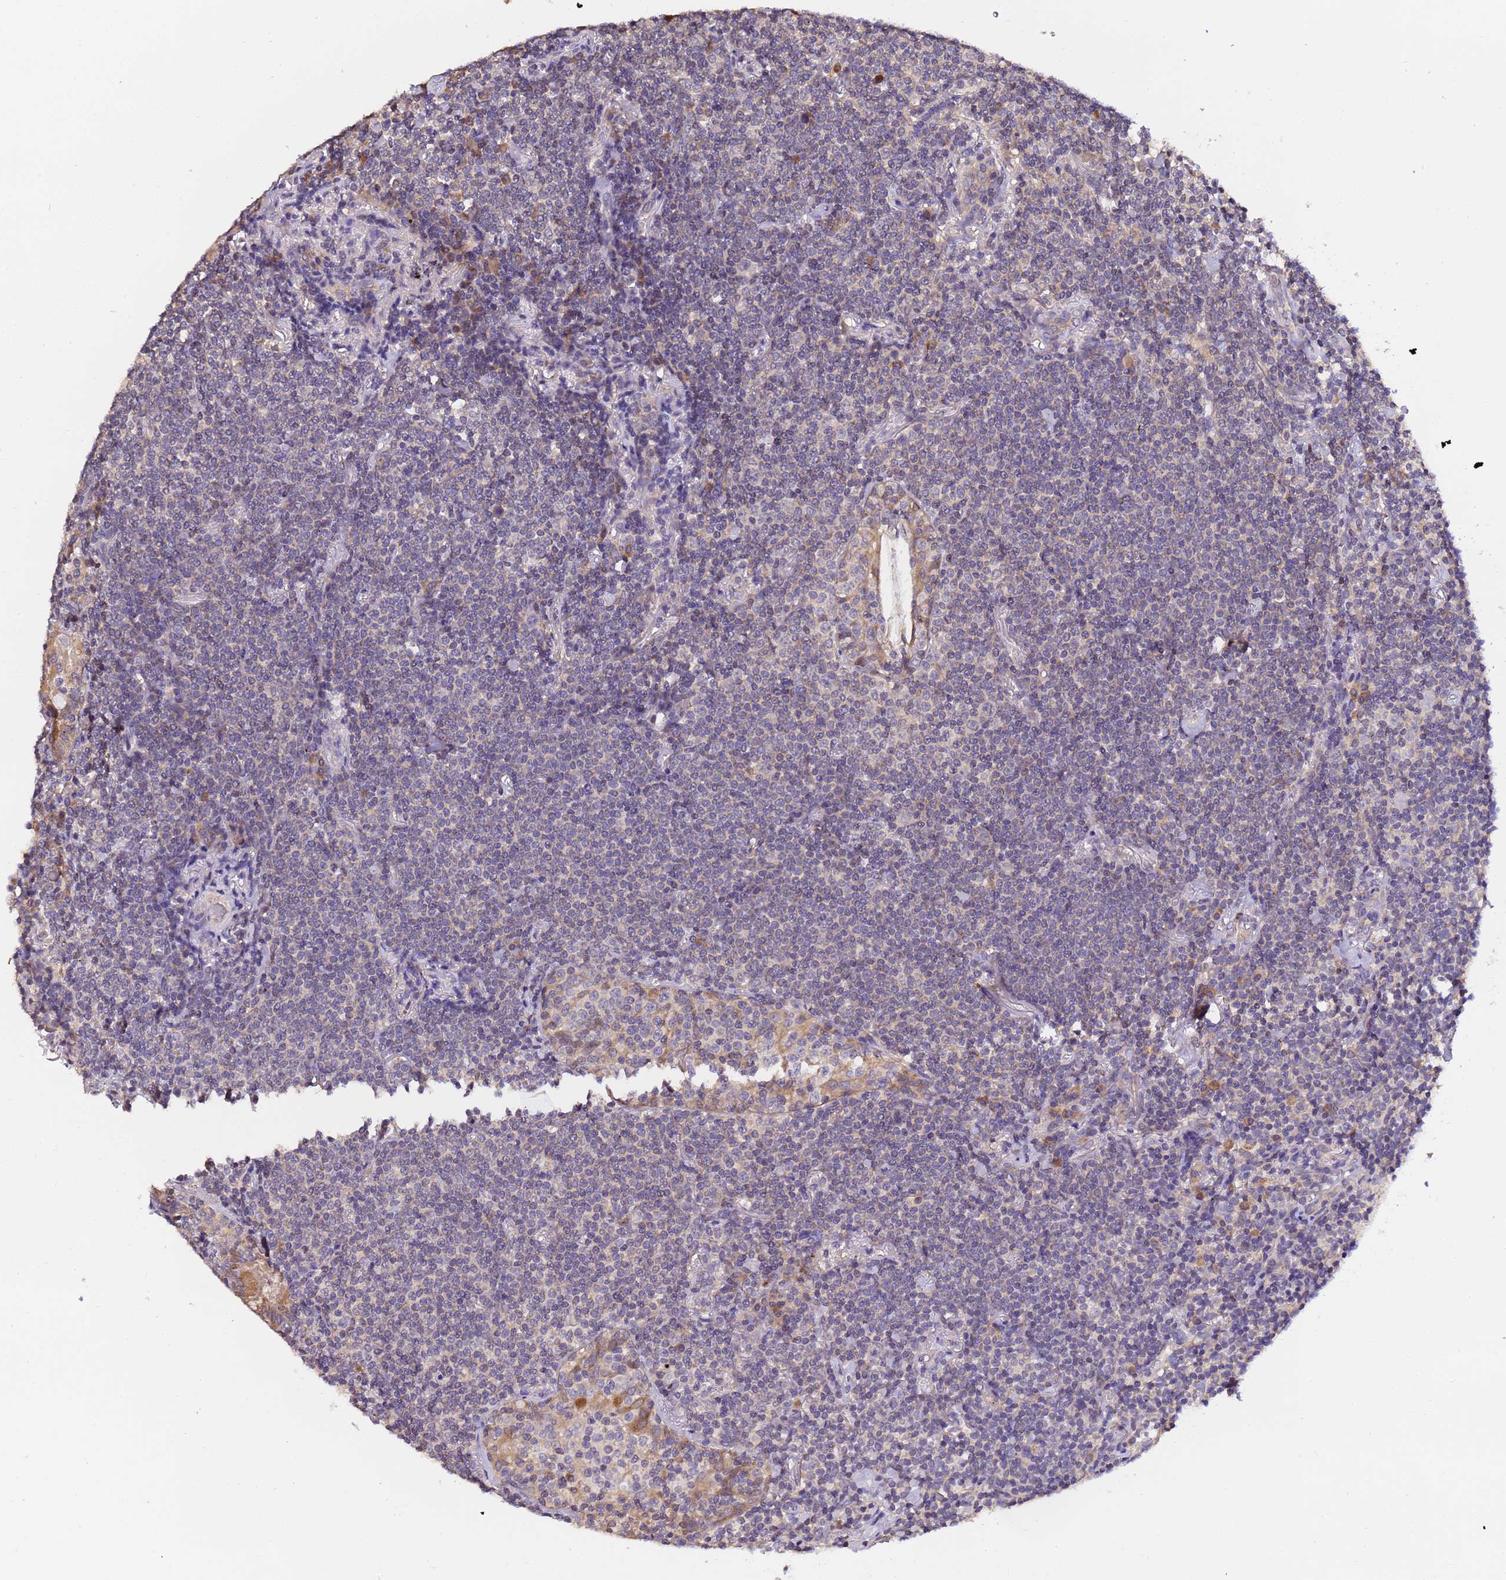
{"staining": {"intensity": "negative", "quantity": "none", "location": "none"}, "tissue": "lymphoma", "cell_type": "Tumor cells", "image_type": "cancer", "snomed": [{"axis": "morphology", "description": "Malignant lymphoma, non-Hodgkin's type, Low grade"}, {"axis": "topography", "description": "Lung"}], "caption": "IHC of human low-grade malignant lymphoma, non-Hodgkin's type demonstrates no positivity in tumor cells.", "gene": "ELMOD2", "patient": {"sex": "female", "age": 71}}